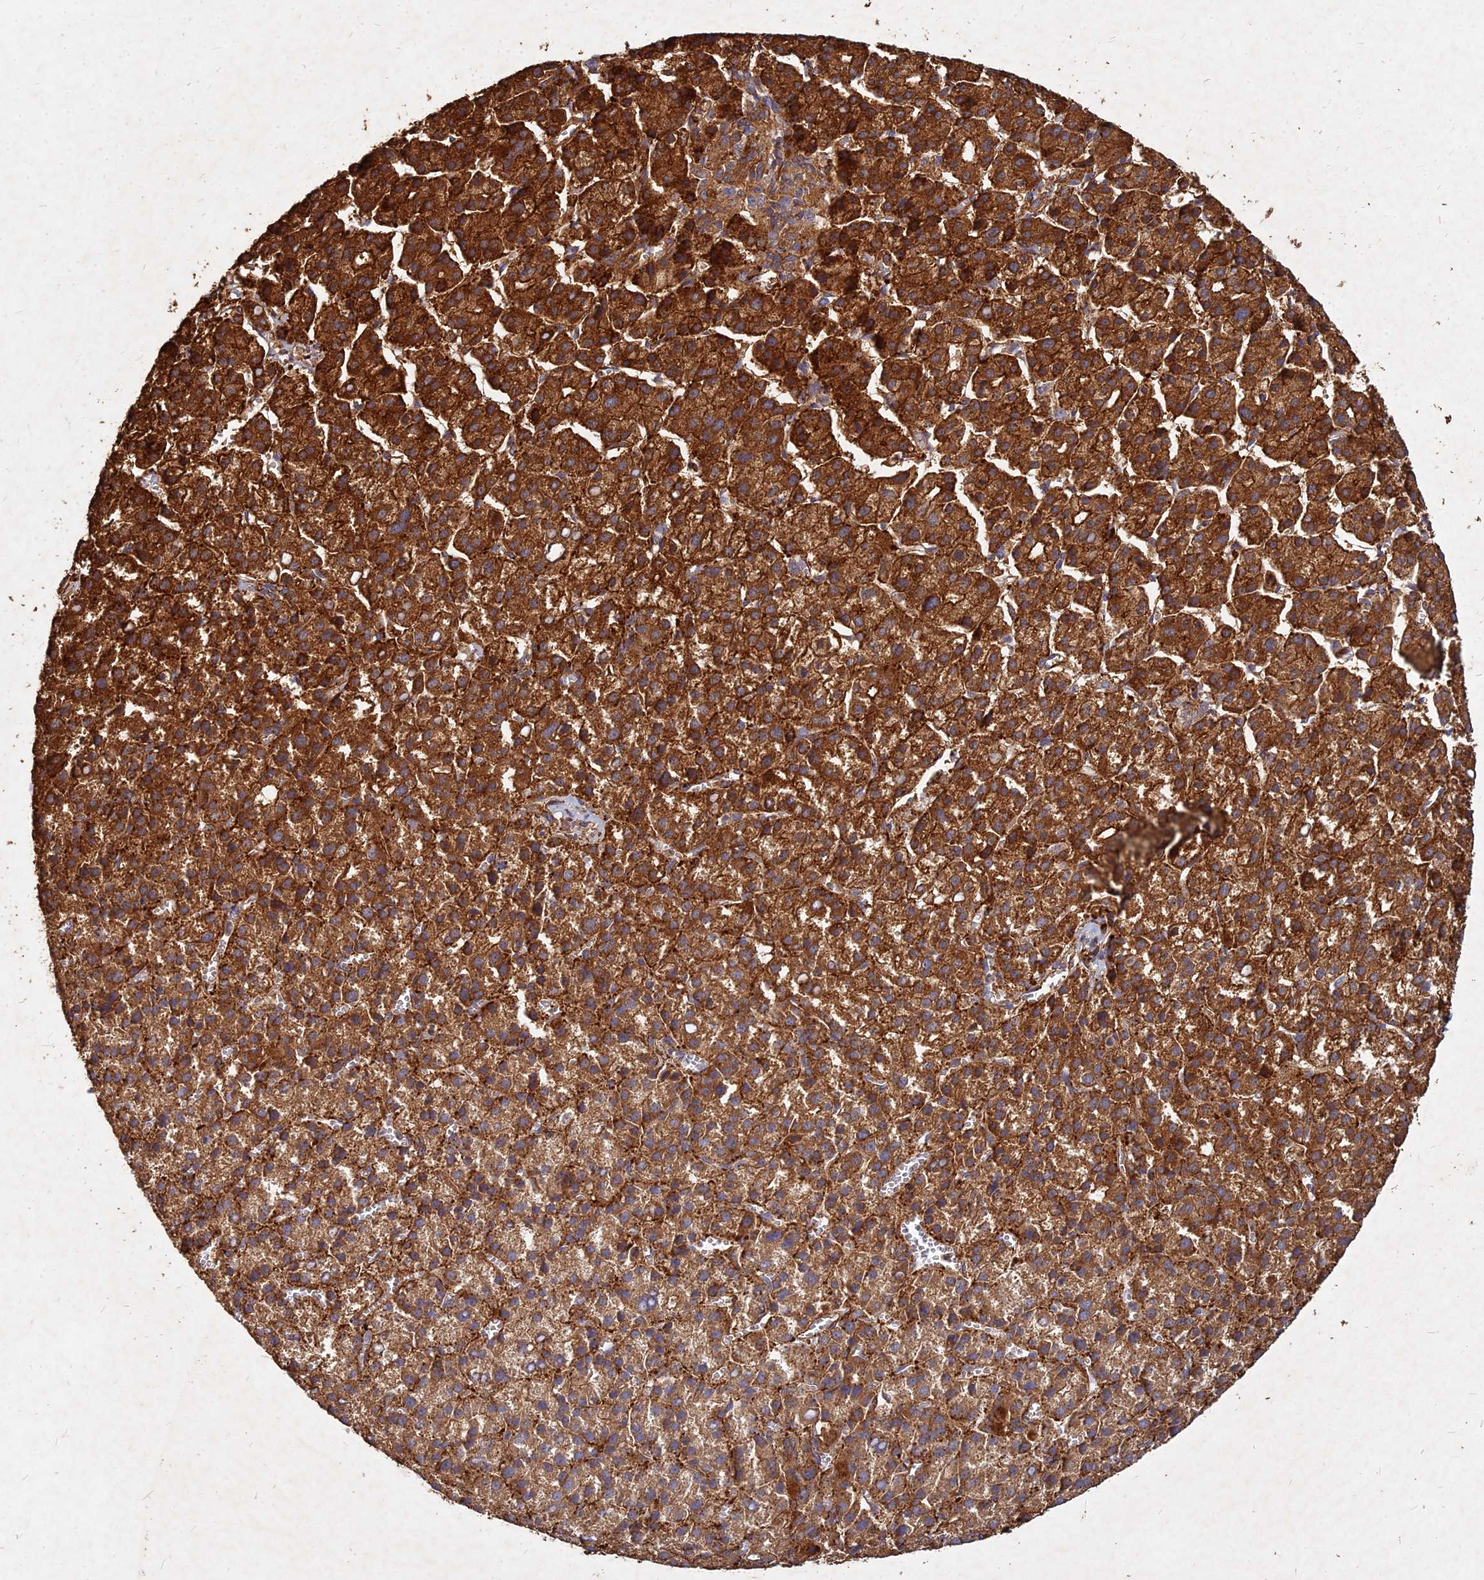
{"staining": {"intensity": "strong", "quantity": ">75%", "location": "cytoplasmic/membranous"}, "tissue": "liver cancer", "cell_type": "Tumor cells", "image_type": "cancer", "snomed": [{"axis": "morphology", "description": "Carcinoma, Hepatocellular, NOS"}, {"axis": "topography", "description": "Liver"}], "caption": "Immunohistochemistry histopathology image of neoplastic tissue: liver cancer stained using IHC shows high levels of strong protein expression localized specifically in the cytoplasmic/membranous of tumor cells, appearing as a cytoplasmic/membranous brown color.", "gene": "UBE2W", "patient": {"sex": "female", "age": 58}}